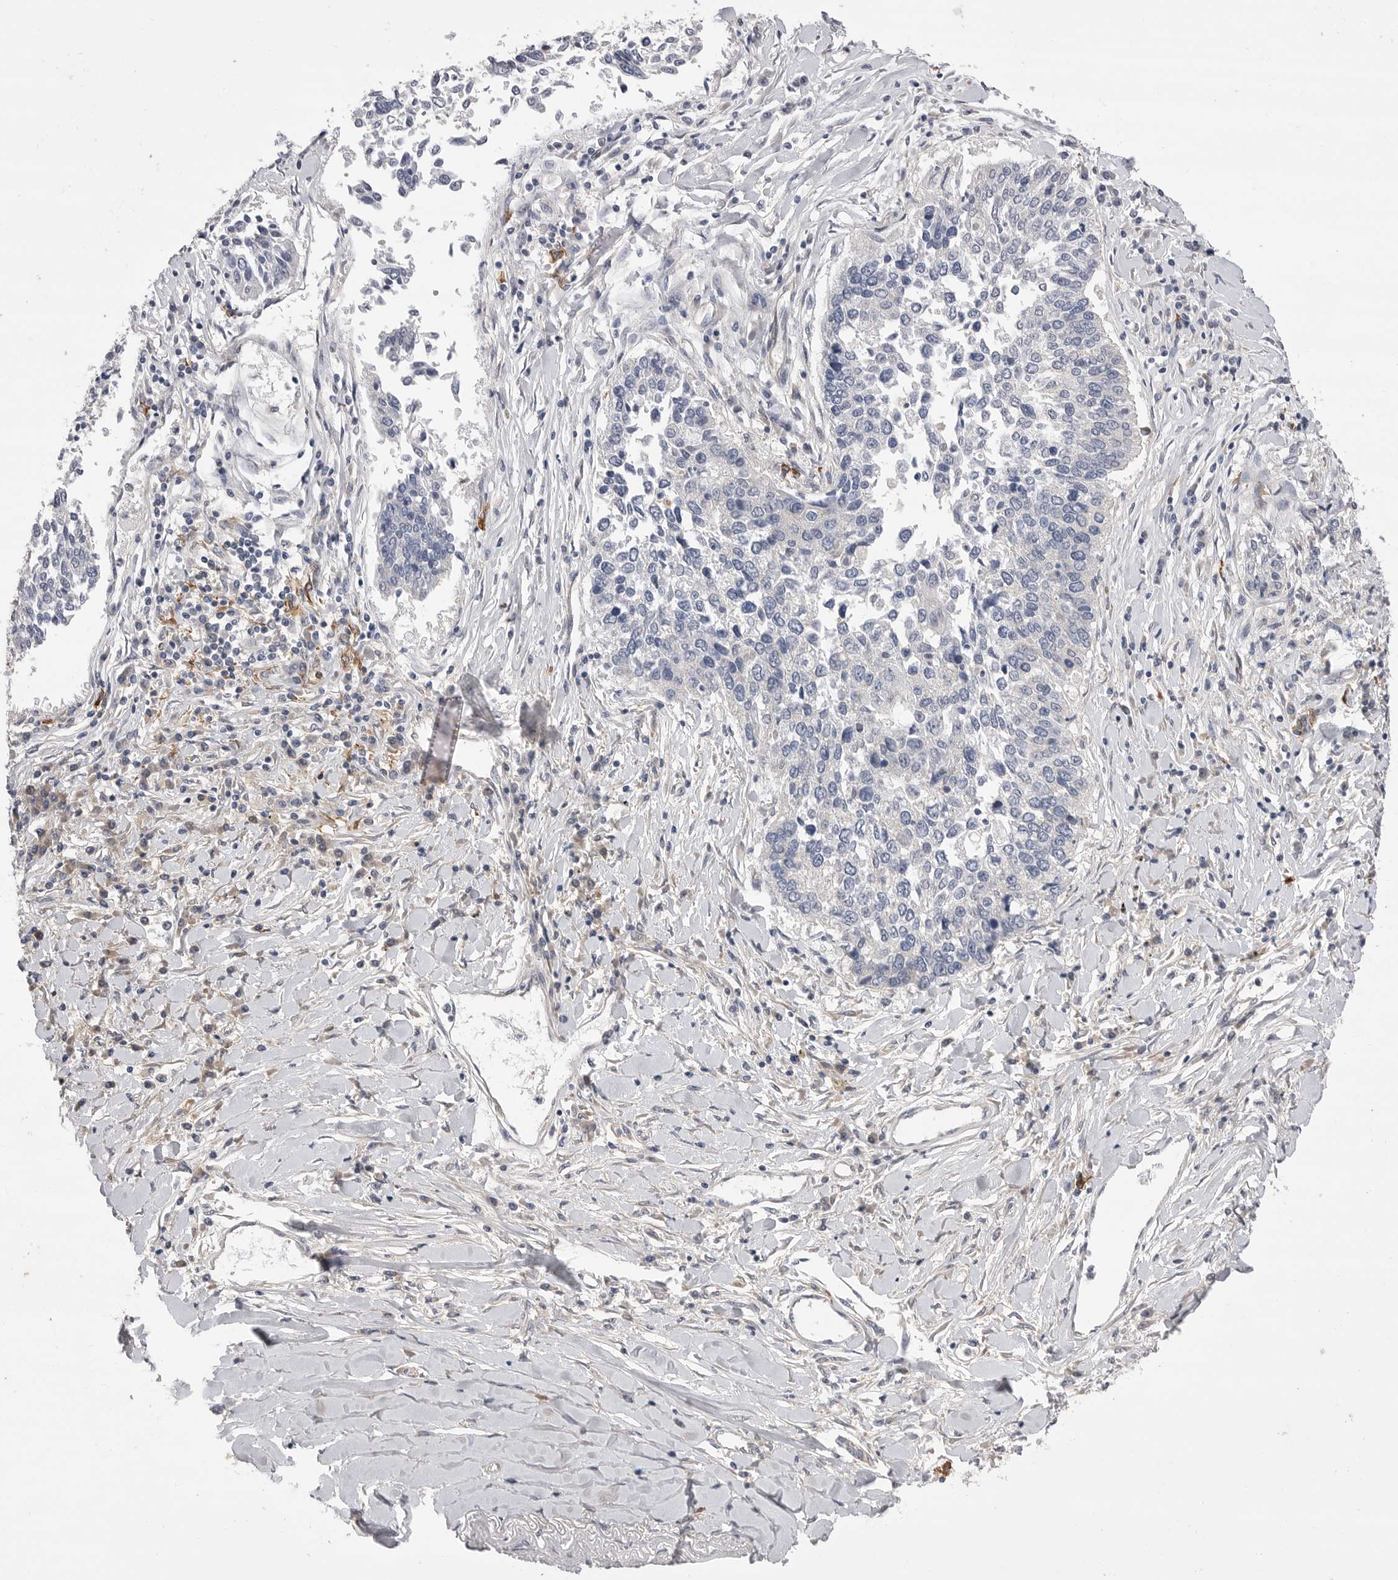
{"staining": {"intensity": "negative", "quantity": "none", "location": "none"}, "tissue": "lung cancer", "cell_type": "Tumor cells", "image_type": "cancer", "snomed": [{"axis": "morphology", "description": "Normal tissue, NOS"}, {"axis": "morphology", "description": "Squamous cell carcinoma, NOS"}, {"axis": "topography", "description": "Cartilage tissue"}, {"axis": "topography", "description": "Bronchus"}, {"axis": "topography", "description": "Lung"}, {"axis": "topography", "description": "Peripheral nerve tissue"}], "caption": "High magnification brightfield microscopy of lung cancer stained with DAB (3,3'-diaminobenzidine) (brown) and counterstained with hematoxylin (blue): tumor cells show no significant staining.", "gene": "VAC14", "patient": {"sex": "female", "age": 49}}